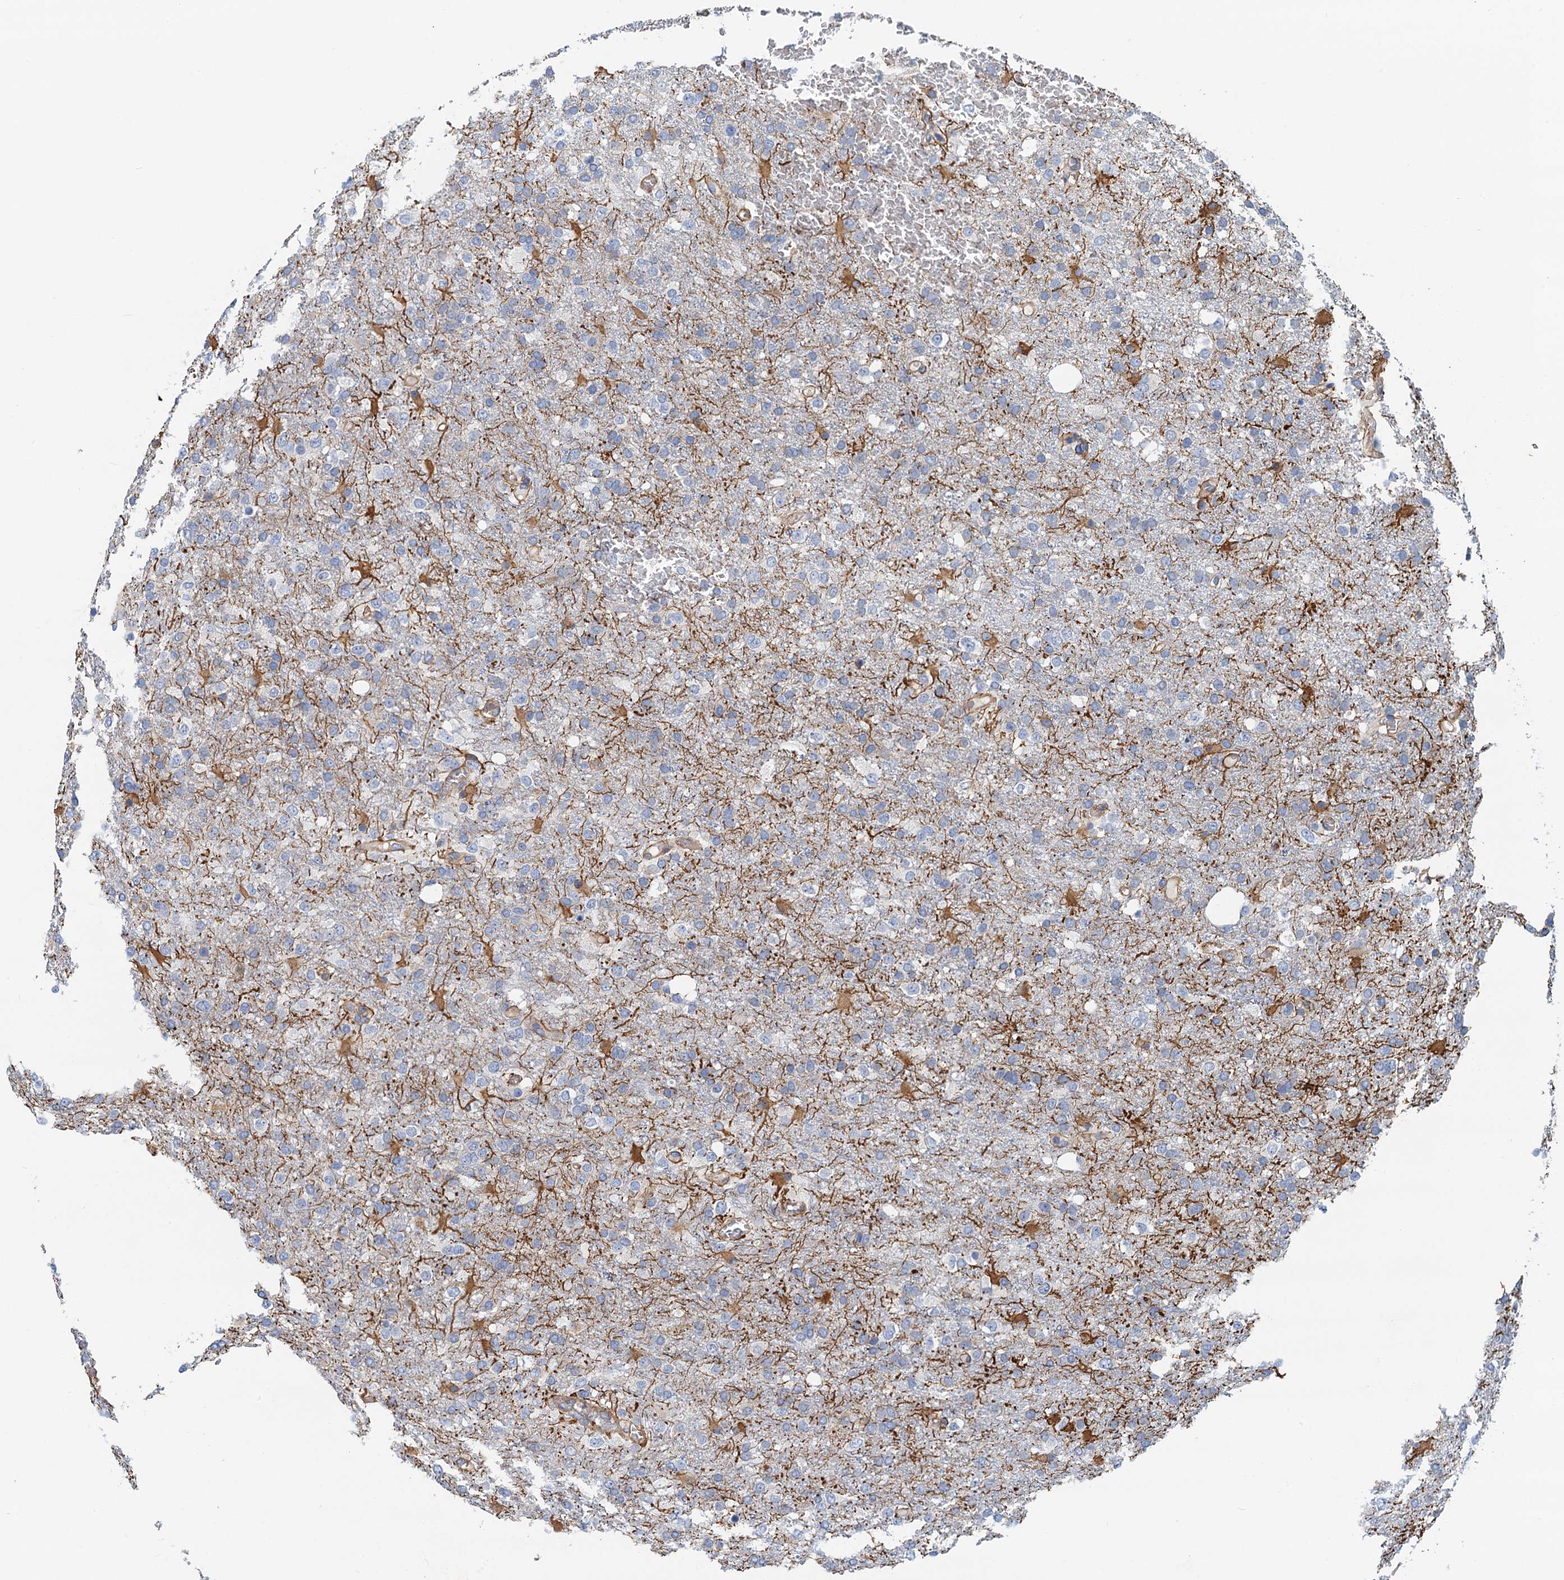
{"staining": {"intensity": "negative", "quantity": "none", "location": "none"}, "tissue": "glioma", "cell_type": "Tumor cells", "image_type": "cancer", "snomed": [{"axis": "morphology", "description": "Glioma, malignant, High grade"}, {"axis": "topography", "description": "Brain"}], "caption": "Immunohistochemistry micrograph of high-grade glioma (malignant) stained for a protein (brown), which displays no positivity in tumor cells. (DAB (3,3'-diaminobenzidine) immunohistochemistry (IHC) visualized using brightfield microscopy, high magnification).", "gene": "ROGDI", "patient": {"sex": "female", "age": 74}}